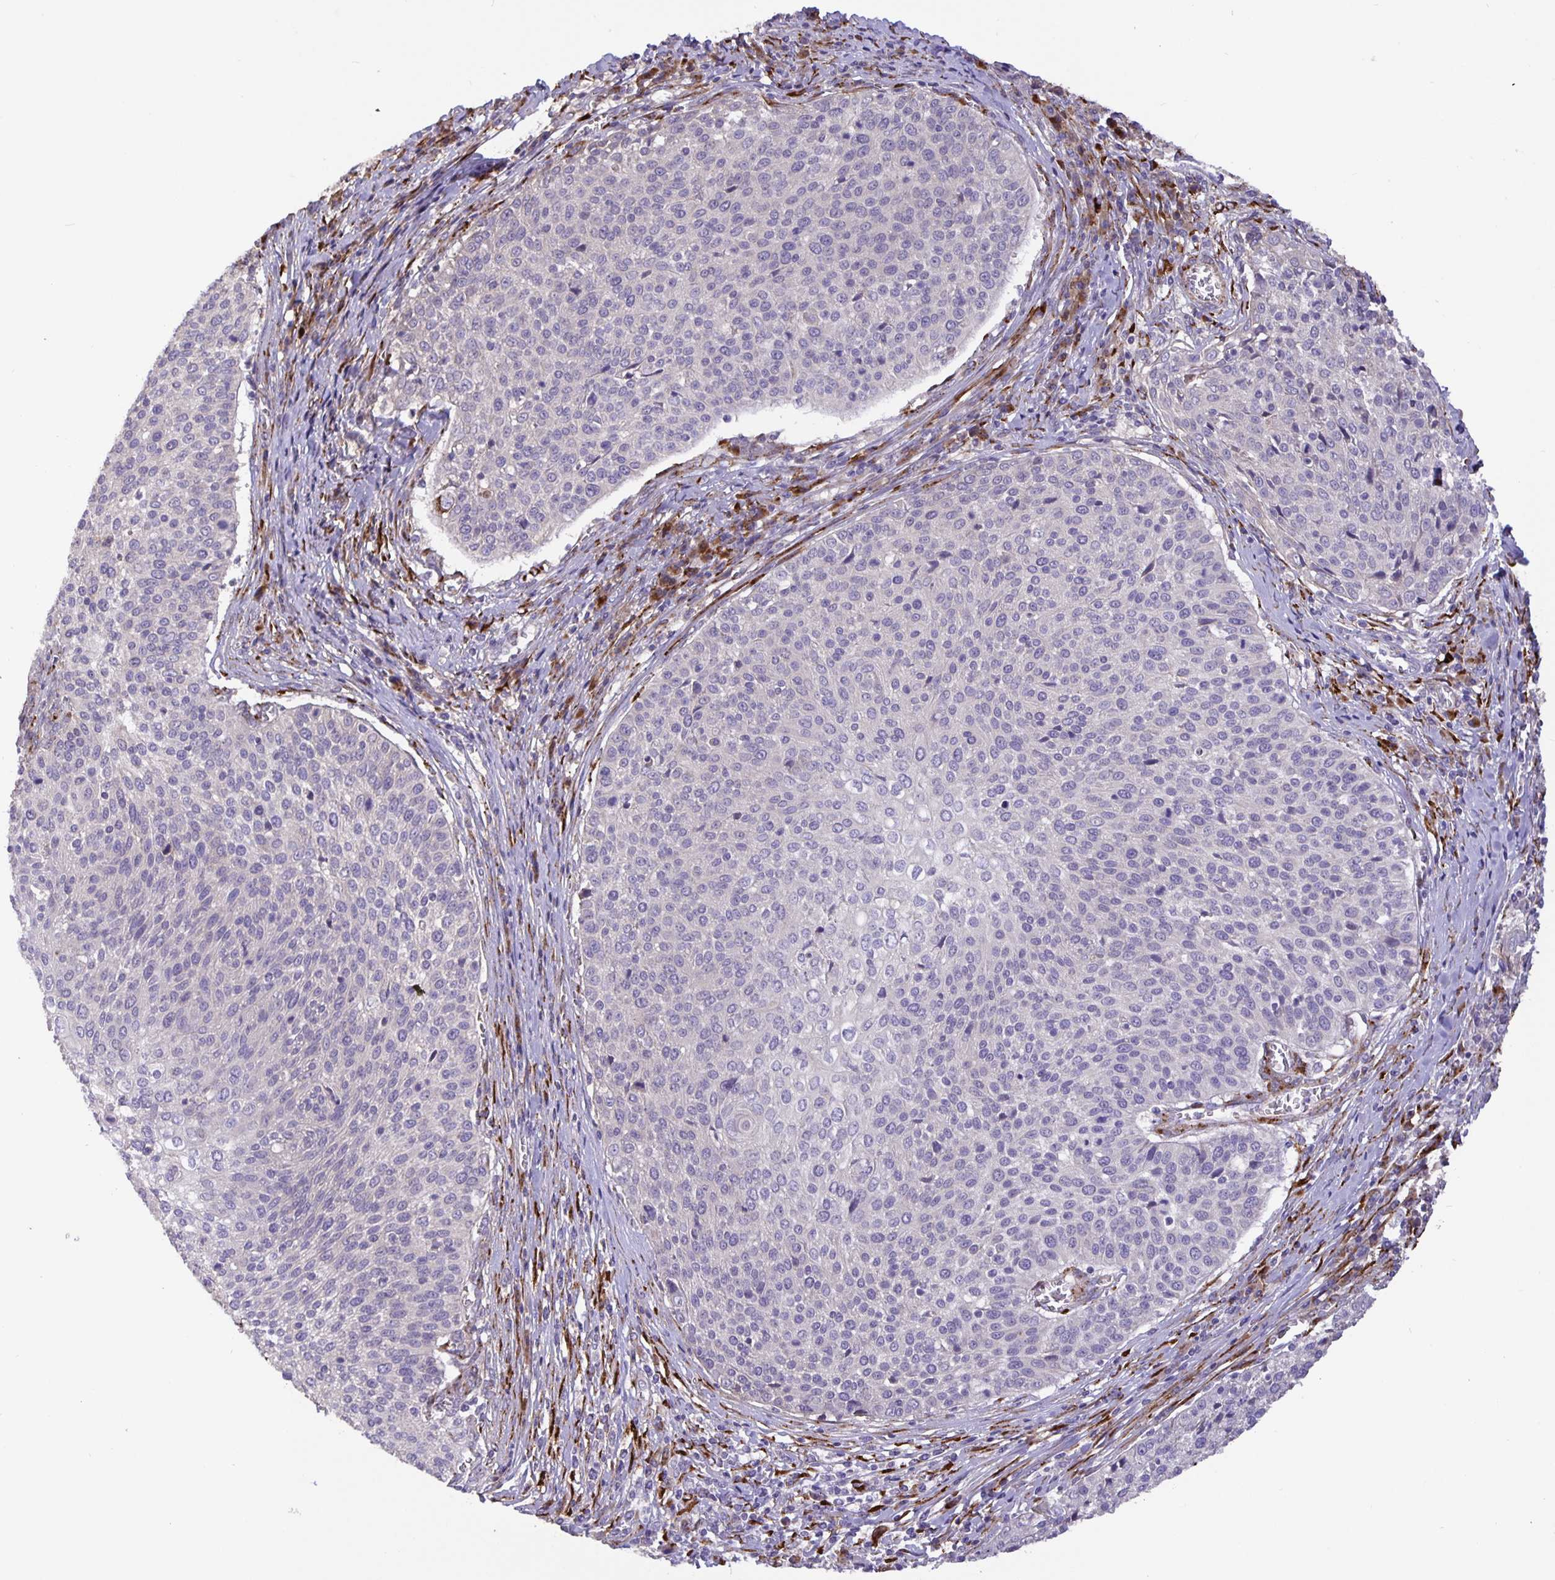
{"staining": {"intensity": "negative", "quantity": "none", "location": "none"}, "tissue": "cervical cancer", "cell_type": "Tumor cells", "image_type": "cancer", "snomed": [{"axis": "morphology", "description": "Squamous cell carcinoma, NOS"}, {"axis": "topography", "description": "Cervix"}], "caption": "A high-resolution histopathology image shows immunohistochemistry (IHC) staining of cervical squamous cell carcinoma, which exhibits no significant expression in tumor cells.", "gene": "EML6", "patient": {"sex": "female", "age": 31}}